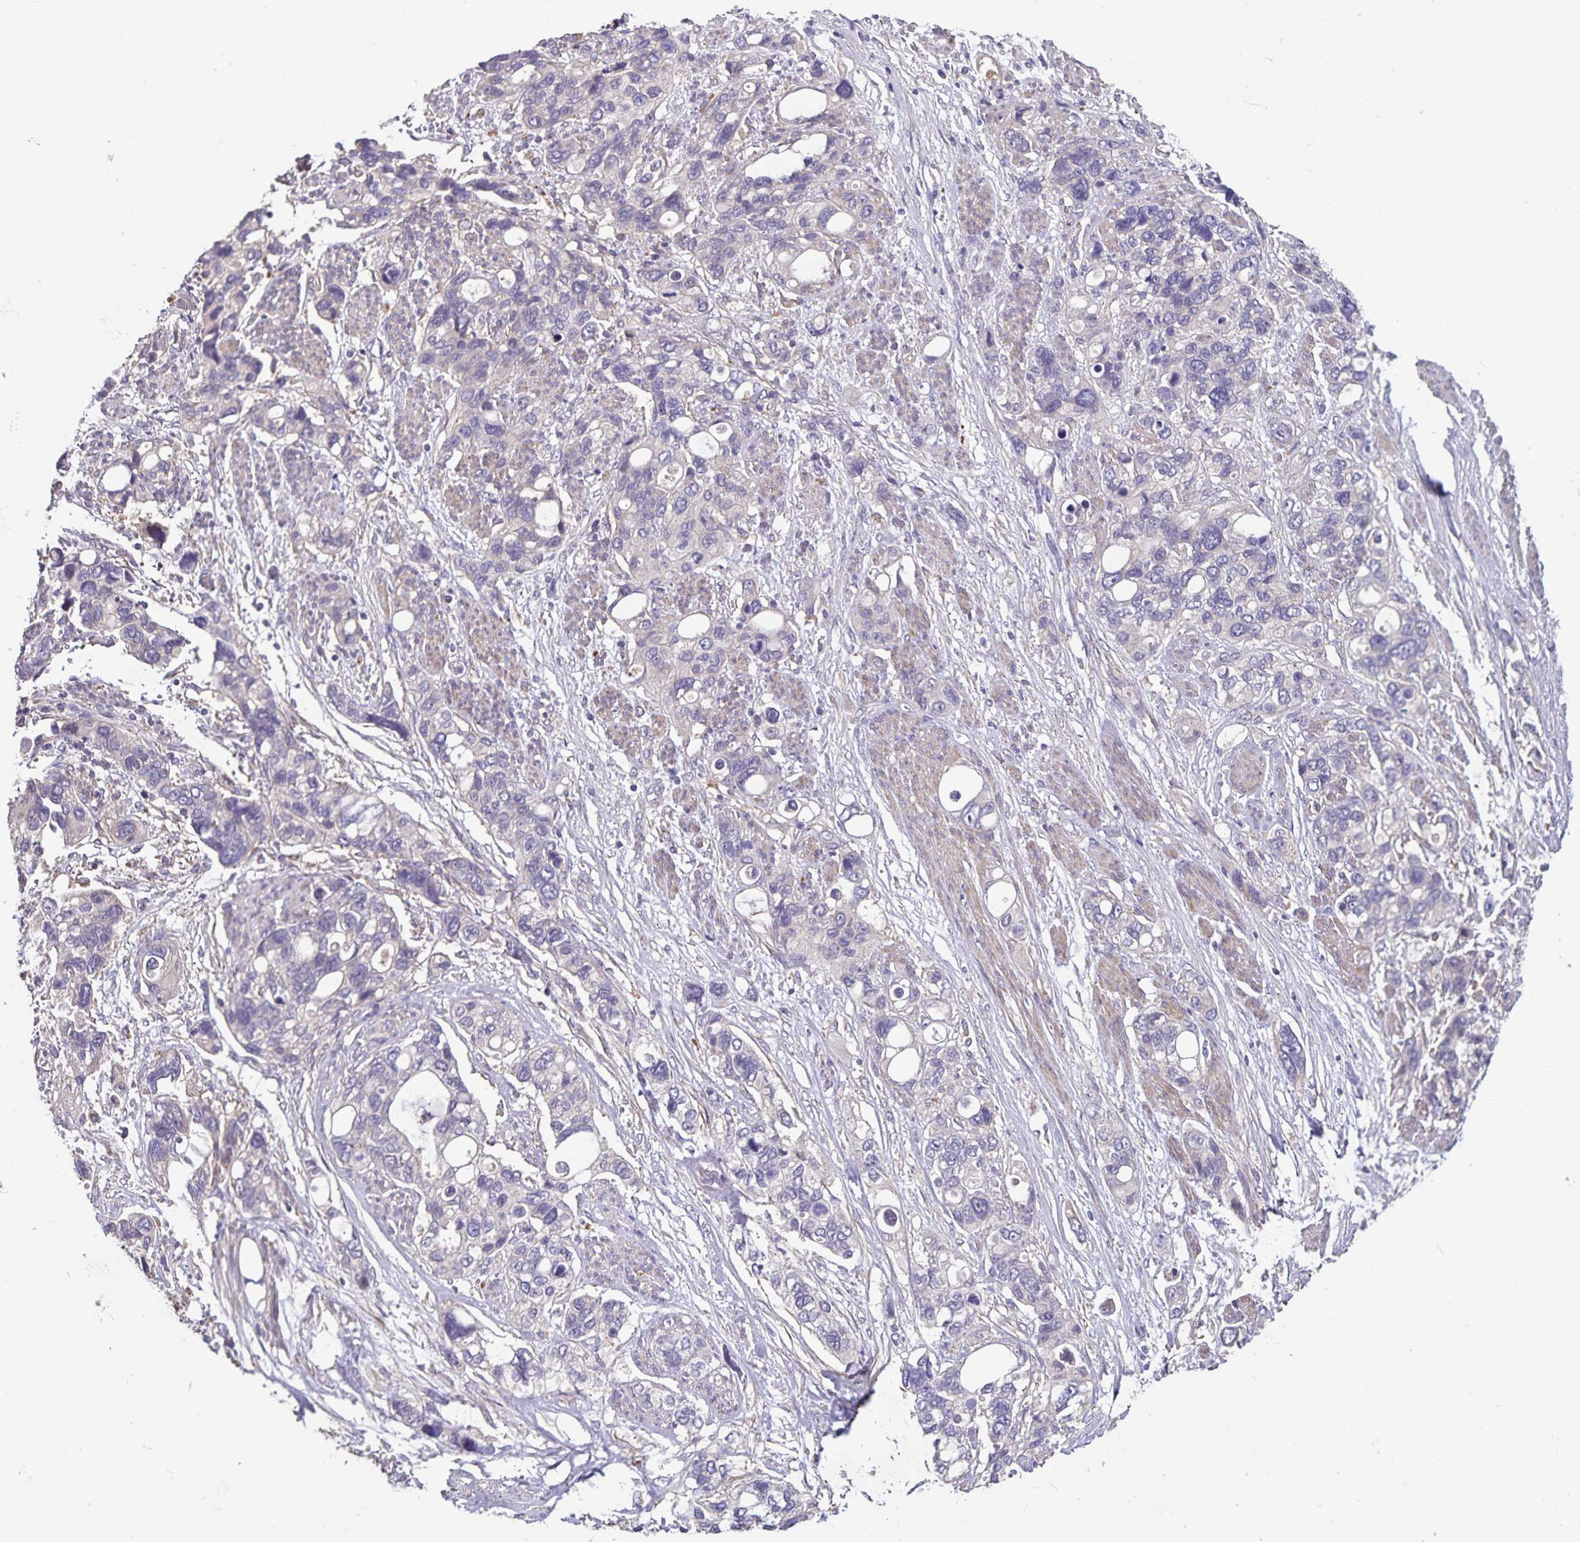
{"staining": {"intensity": "negative", "quantity": "none", "location": "none"}, "tissue": "stomach cancer", "cell_type": "Tumor cells", "image_type": "cancer", "snomed": [{"axis": "morphology", "description": "Adenocarcinoma, NOS"}, {"axis": "topography", "description": "Stomach, upper"}], "caption": "There is no significant staining in tumor cells of stomach cancer (adenocarcinoma).", "gene": "FBXL16", "patient": {"sex": "female", "age": 81}}